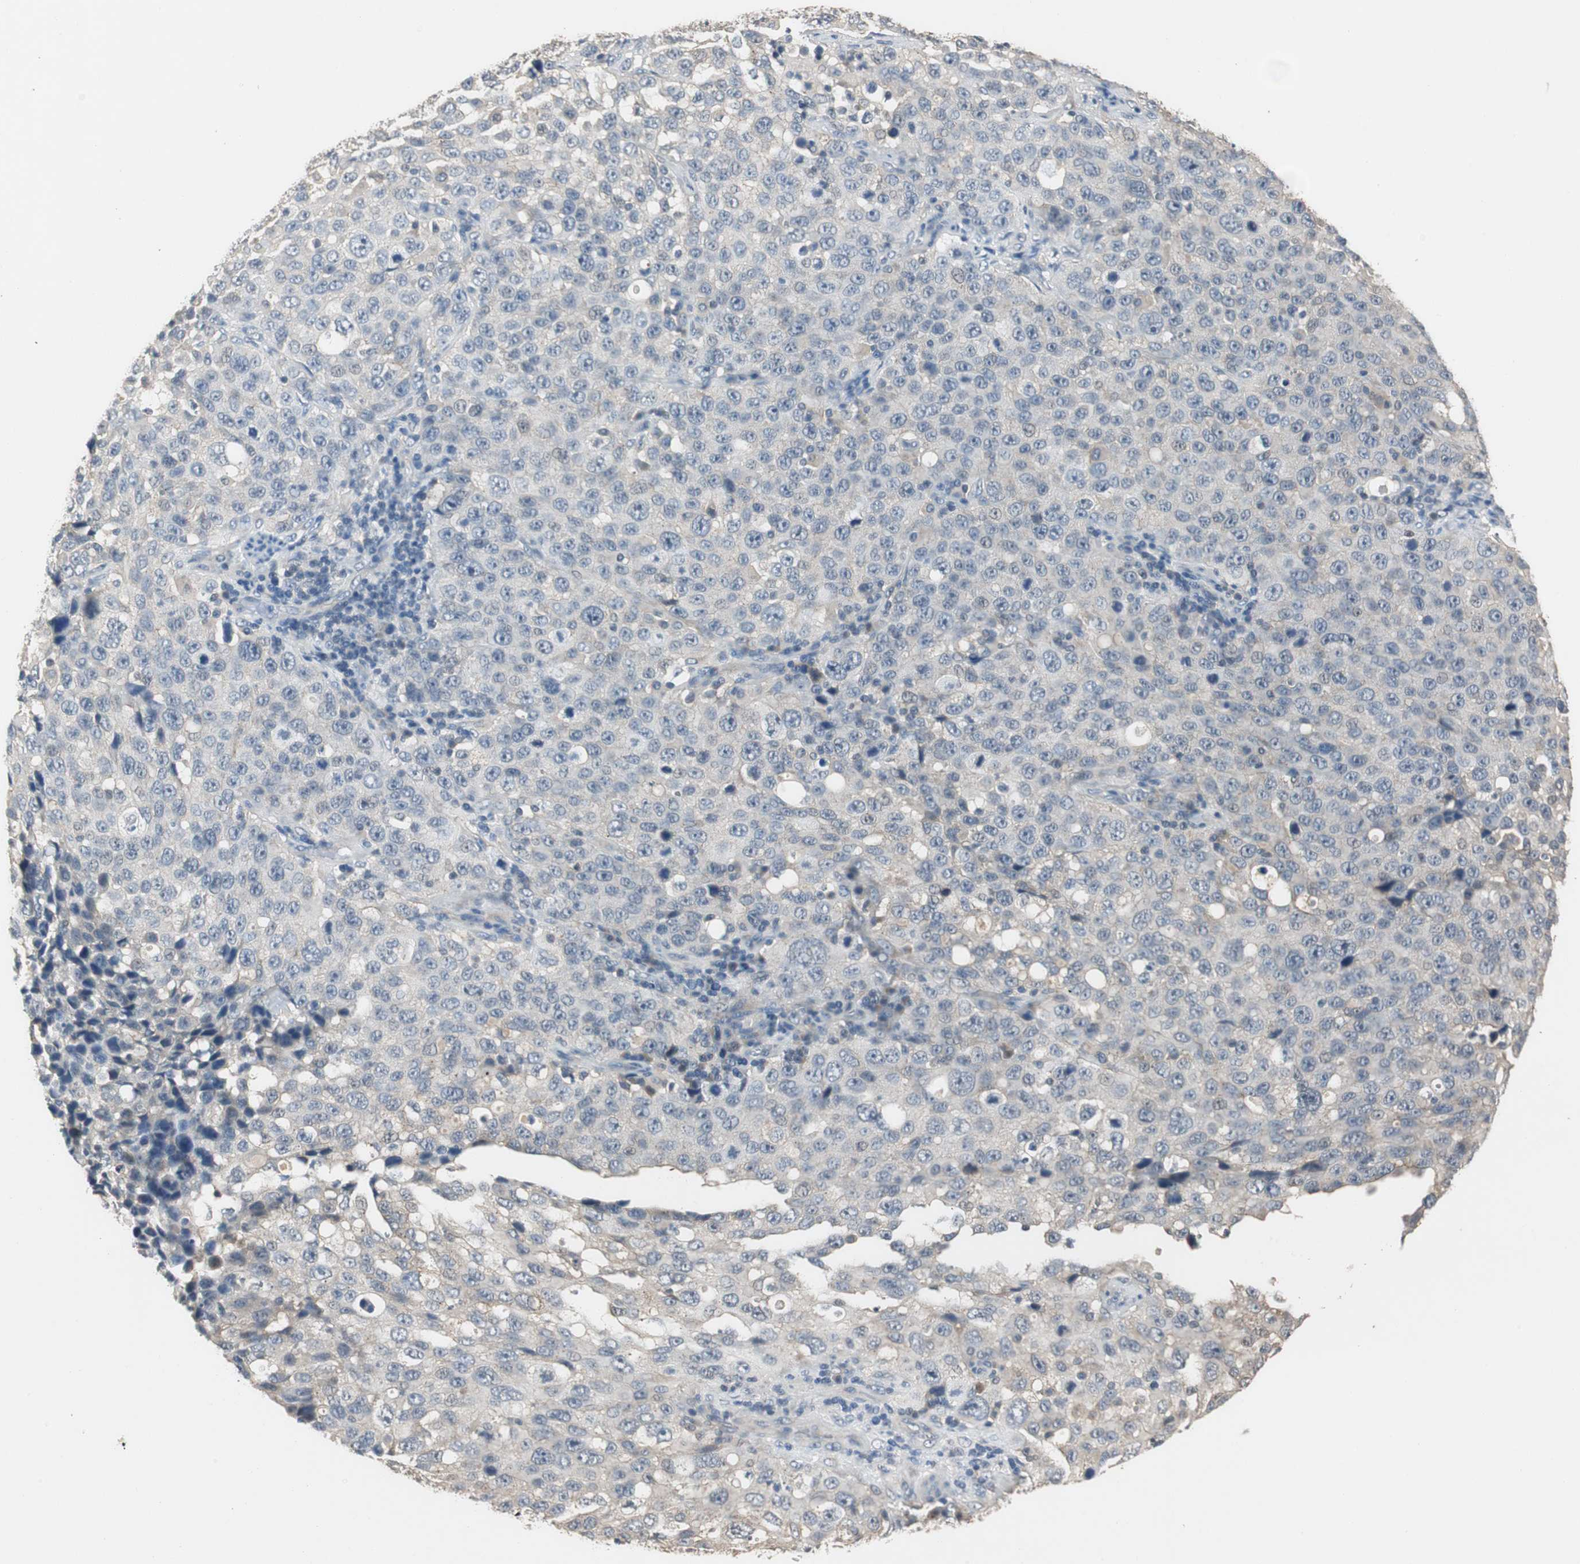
{"staining": {"intensity": "weak", "quantity": "<25%", "location": "cytoplasmic/membranous"}, "tissue": "stomach cancer", "cell_type": "Tumor cells", "image_type": "cancer", "snomed": [{"axis": "morphology", "description": "Normal tissue, NOS"}, {"axis": "morphology", "description": "Adenocarcinoma, NOS"}, {"axis": "topography", "description": "Stomach"}], "caption": "Tumor cells show no significant protein expression in stomach cancer. (Immunohistochemistry, brightfield microscopy, high magnification).", "gene": "PTPRN2", "patient": {"sex": "male", "age": 48}}